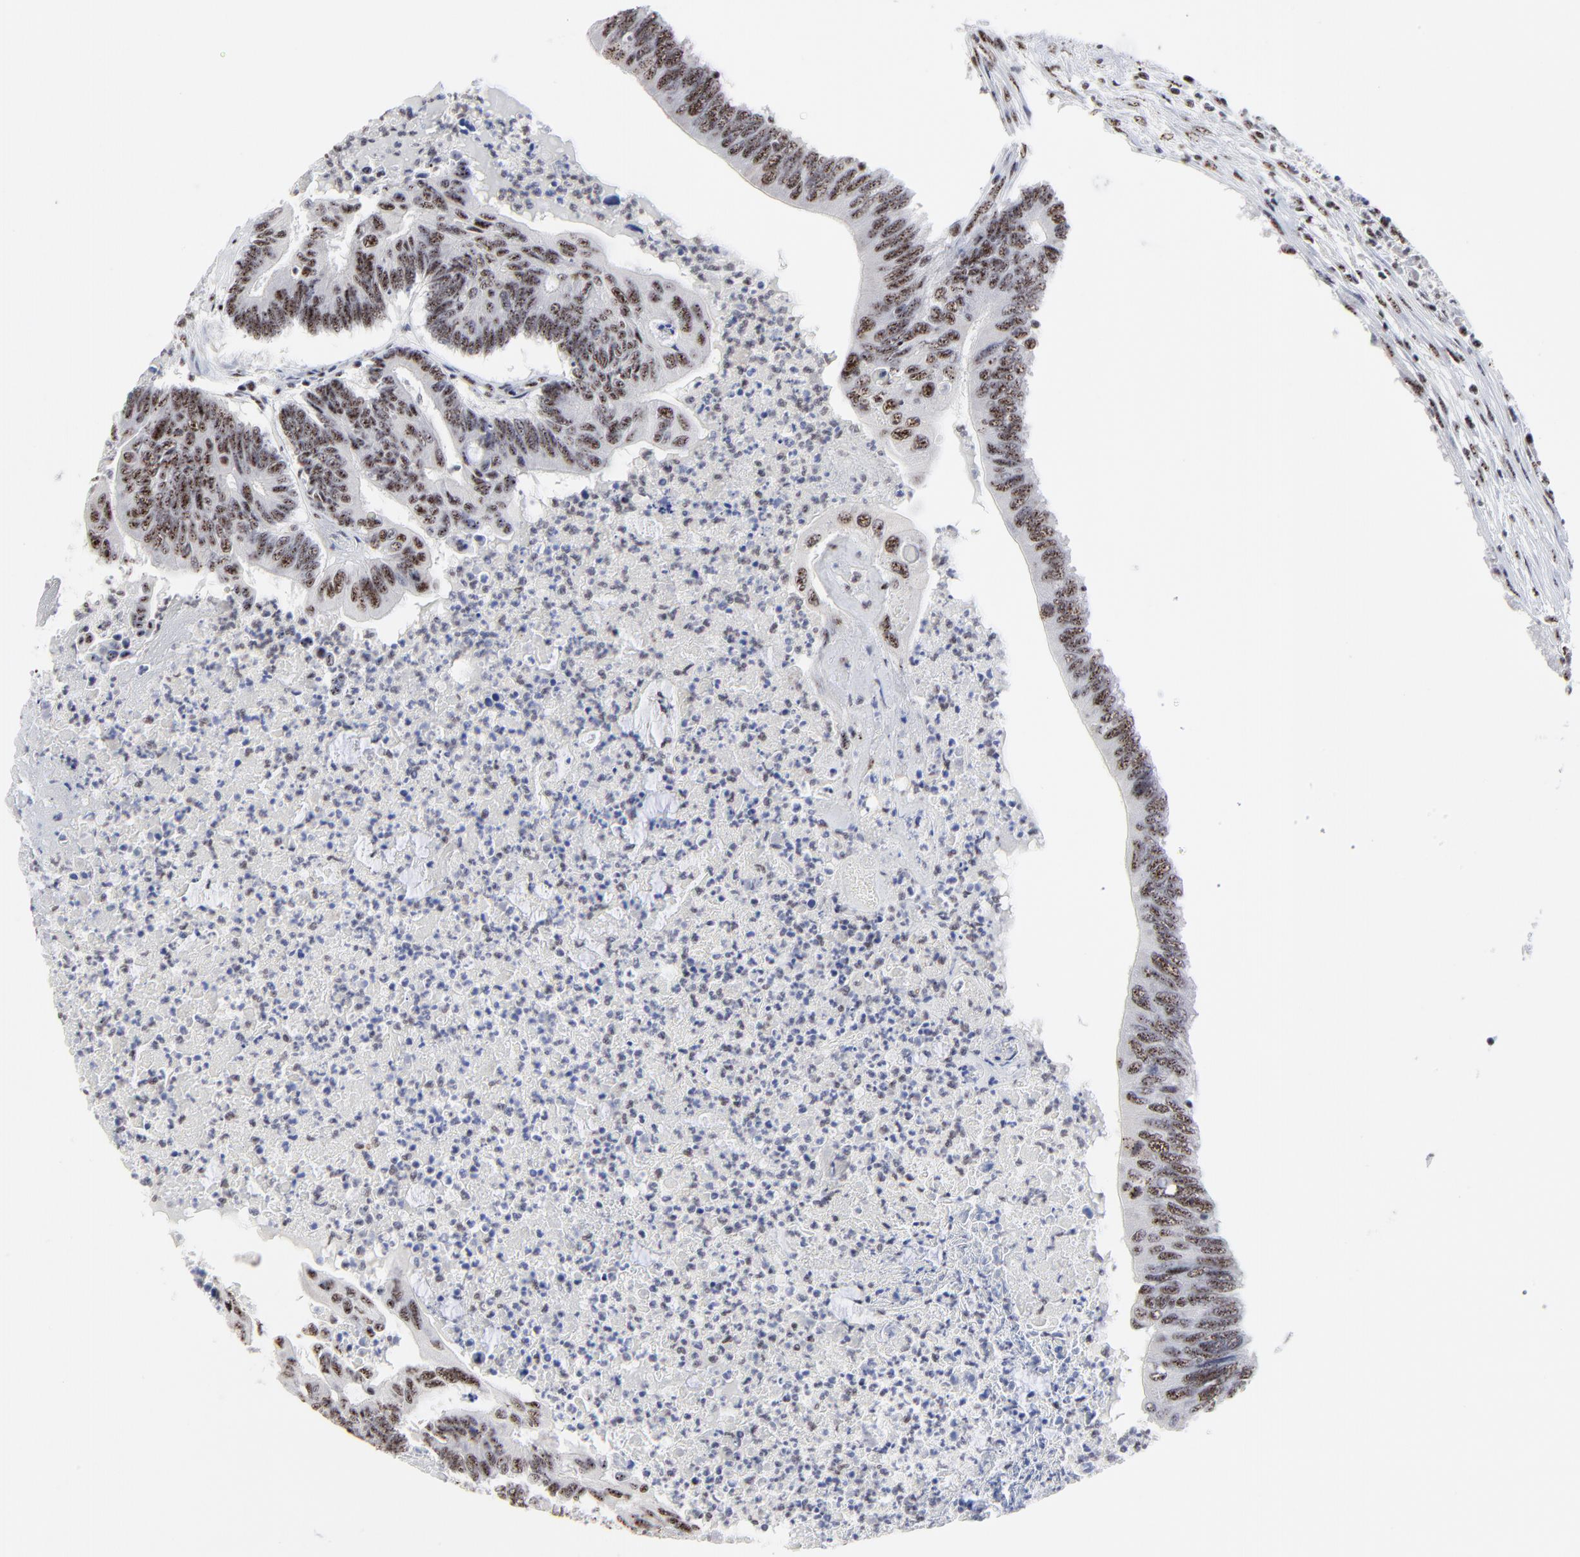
{"staining": {"intensity": "moderate", "quantity": ">75%", "location": "nuclear"}, "tissue": "colorectal cancer", "cell_type": "Tumor cells", "image_type": "cancer", "snomed": [{"axis": "morphology", "description": "Adenocarcinoma, NOS"}, {"axis": "topography", "description": "Colon"}], "caption": "Protein expression analysis of human colorectal cancer reveals moderate nuclear staining in about >75% of tumor cells.", "gene": "MBD4", "patient": {"sex": "male", "age": 65}}